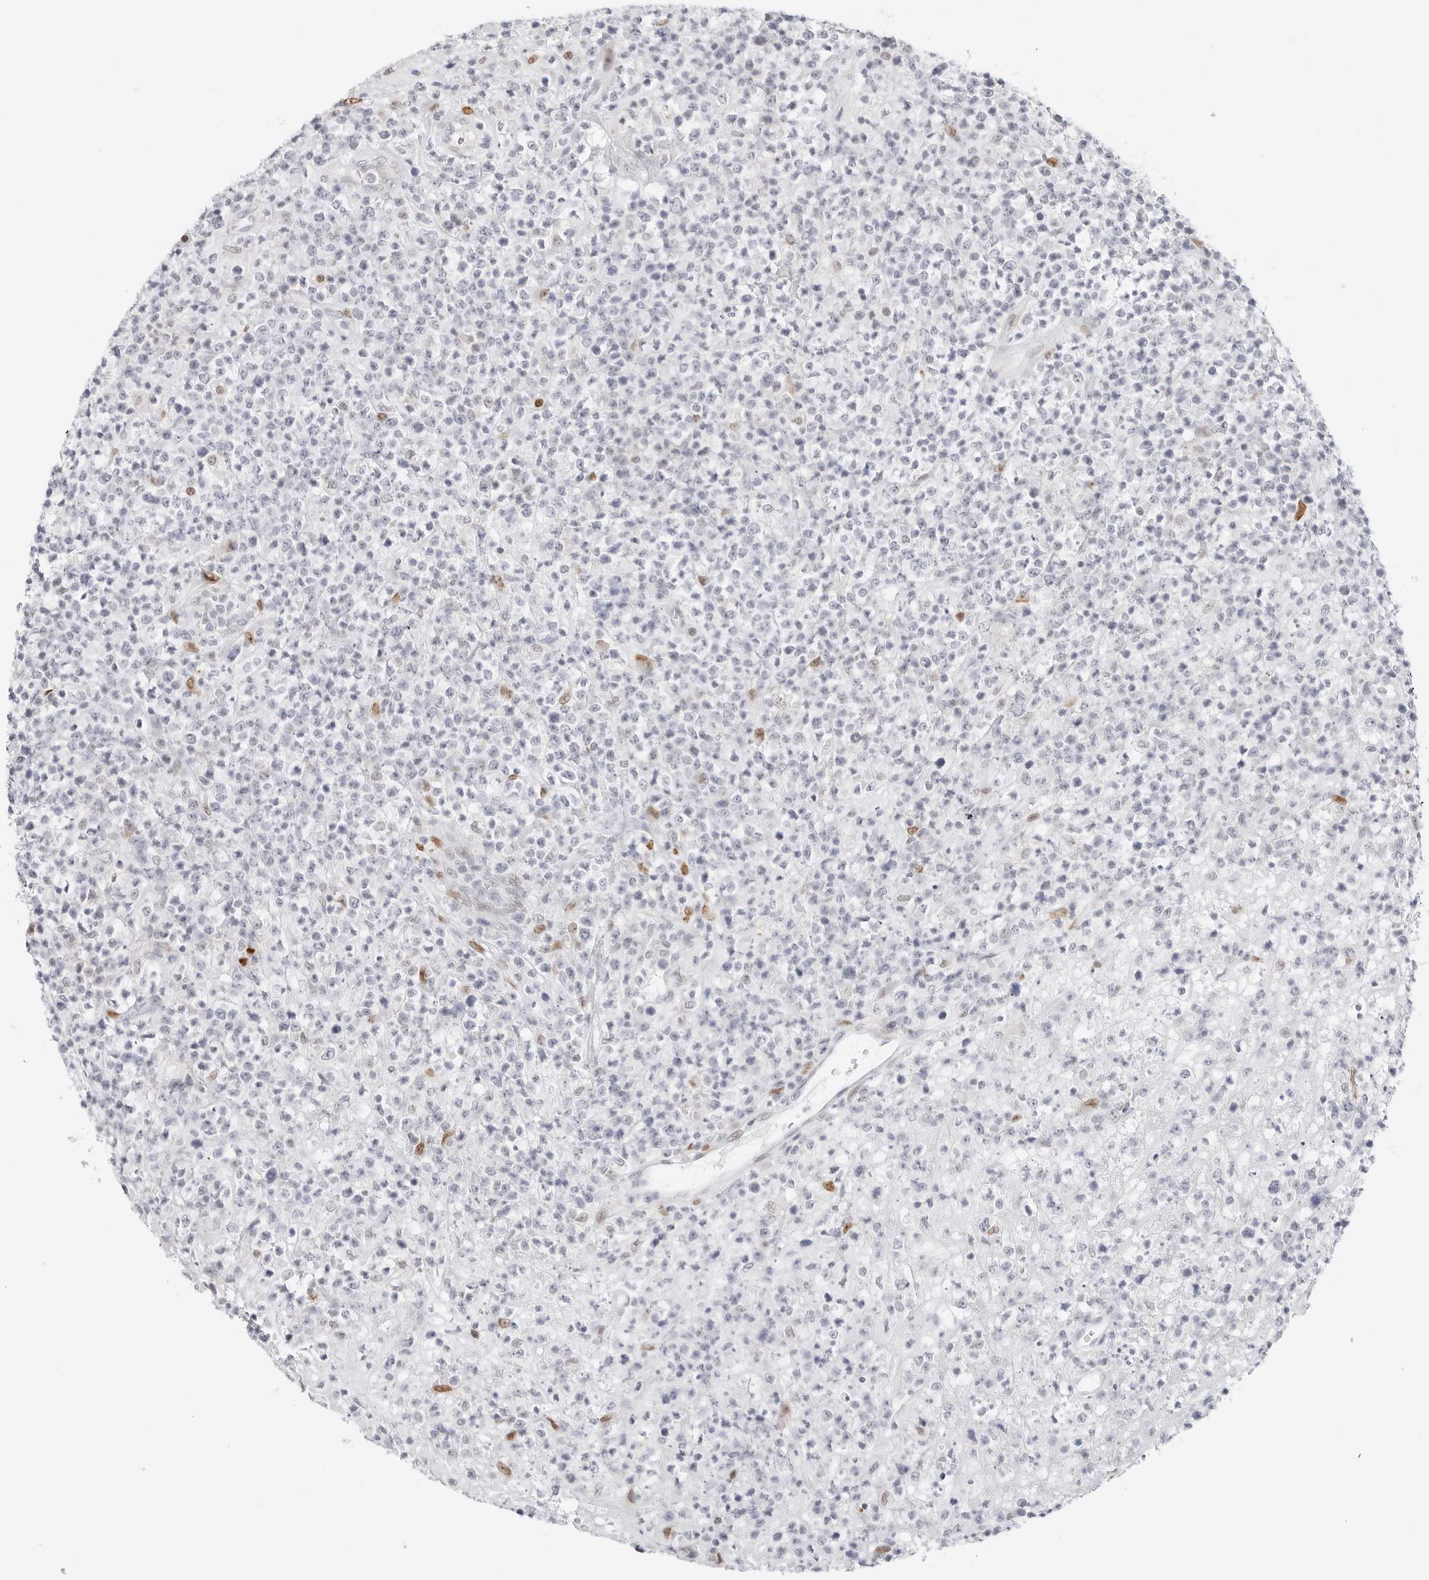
{"staining": {"intensity": "negative", "quantity": "none", "location": "none"}, "tissue": "lymphoma", "cell_type": "Tumor cells", "image_type": "cancer", "snomed": [{"axis": "morphology", "description": "Malignant lymphoma, non-Hodgkin's type, High grade"}, {"axis": "topography", "description": "Colon"}], "caption": "This is a photomicrograph of immunohistochemistry staining of high-grade malignant lymphoma, non-Hodgkin's type, which shows no positivity in tumor cells. (Stains: DAB (3,3'-diaminobenzidine) immunohistochemistry with hematoxylin counter stain, Microscopy: brightfield microscopy at high magnification).", "gene": "SPIDR", "patient": {"sex": "female", "age": 53}}